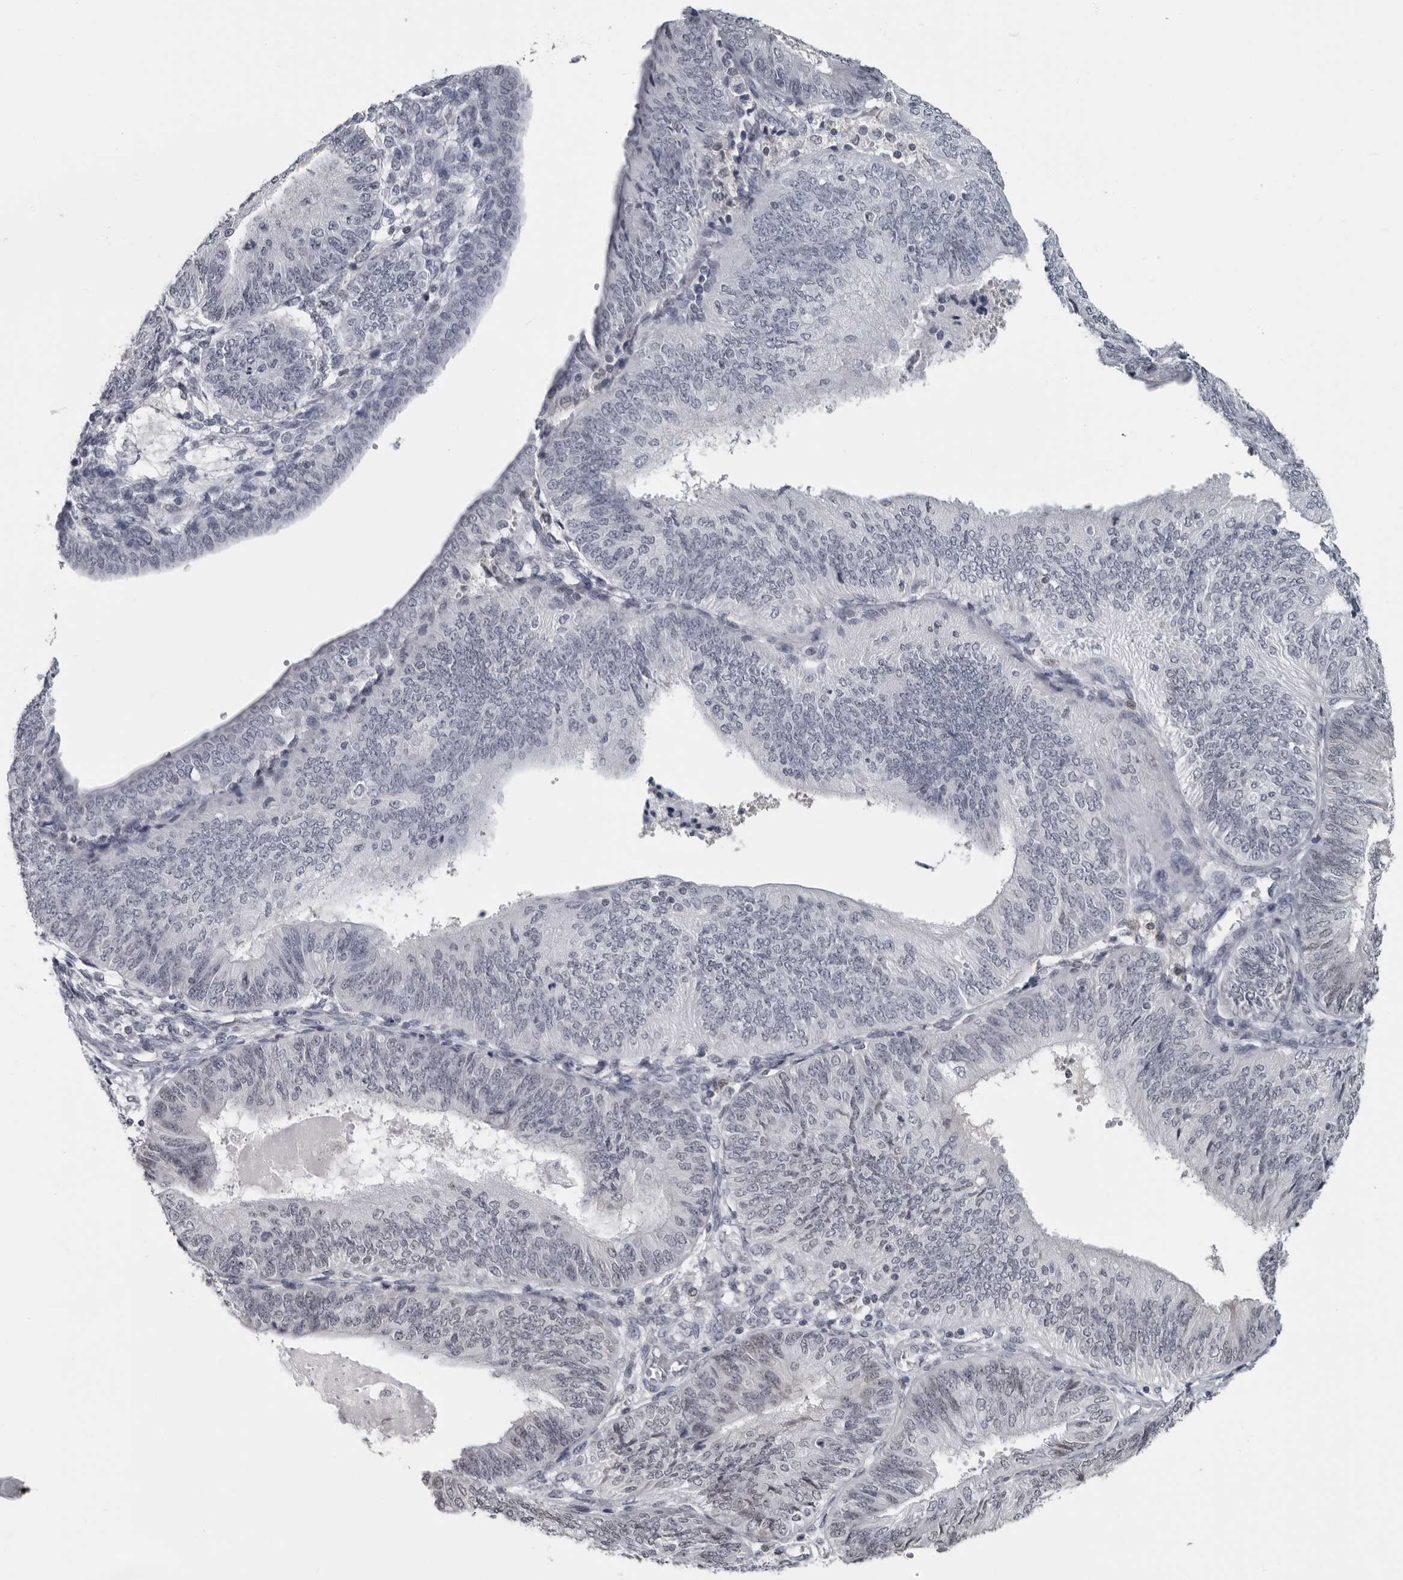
{"staining": {"intensity": "negative", "quantity": "none", "location": "none"}, "tissue": "endometrial cancer", "cell_type": "Tumor cells", "image_type": "cancer", "snomed": [{"axis": "morphology", "description": "Adenocarcinoma, NOS"}, {"axis": "topography", "description": "Endometrium"}], "caption": "This is an immunohistochemistry histopathology image of endometrial cancer. There is no expression in tumor cells.", "gene": "LZIC", "patient": {"sex": "female", "age": 58}}